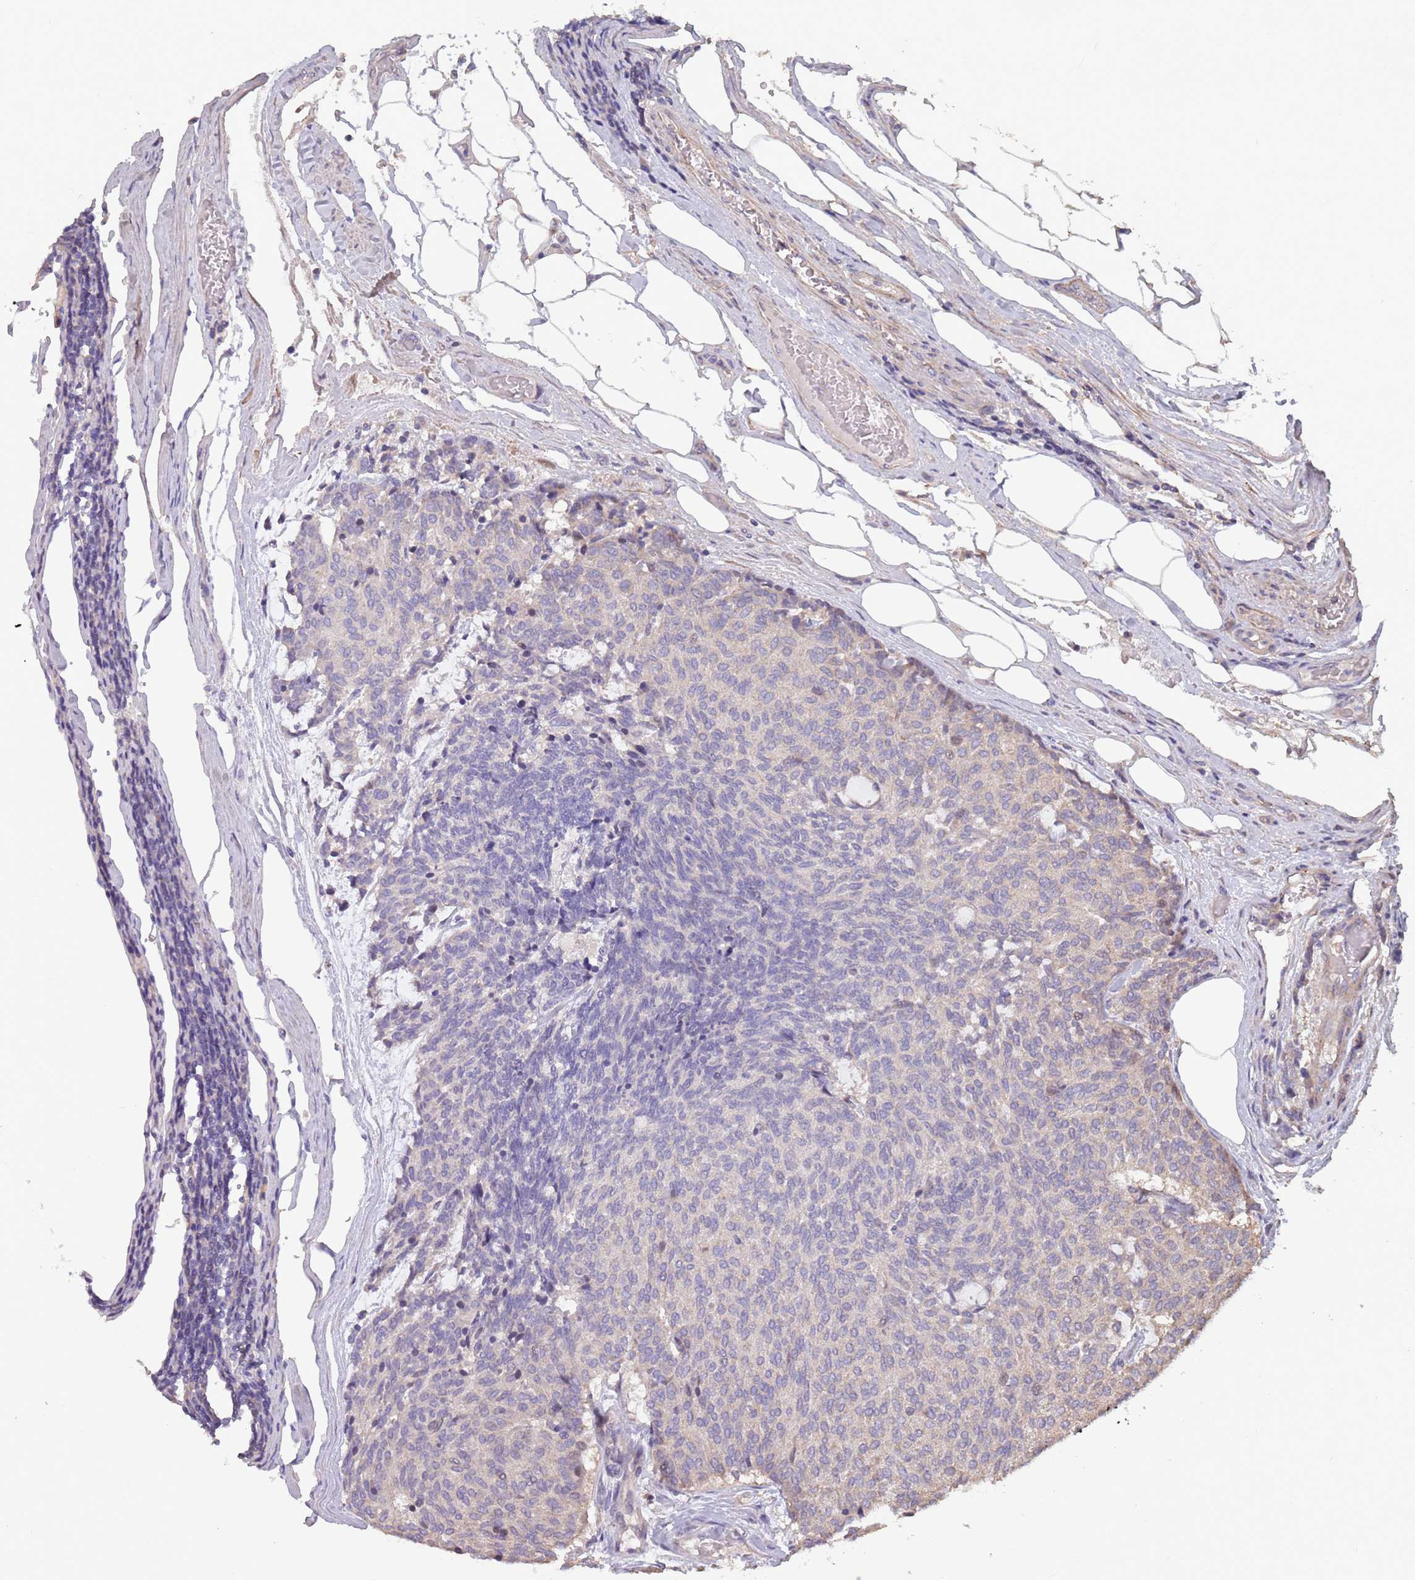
{"staining": {"intensity": "negative", "quantity": "none", "location": "none"}, "tissue": "carcinoid", "cell_type": "Tumor cells", "image_type": "cancer", "snomed": [{"axis": "morphology", "description": "Carcinoid, malignant, NOS"}, {"axis": "topography", "description": "Pancreas"}], "caption": "This is an IHC histopathology image of malignant carcinoid. There is no expression in tumor cells.", "gene": "MBD3L1", "patient": {"sex": "female", "age": 54}}